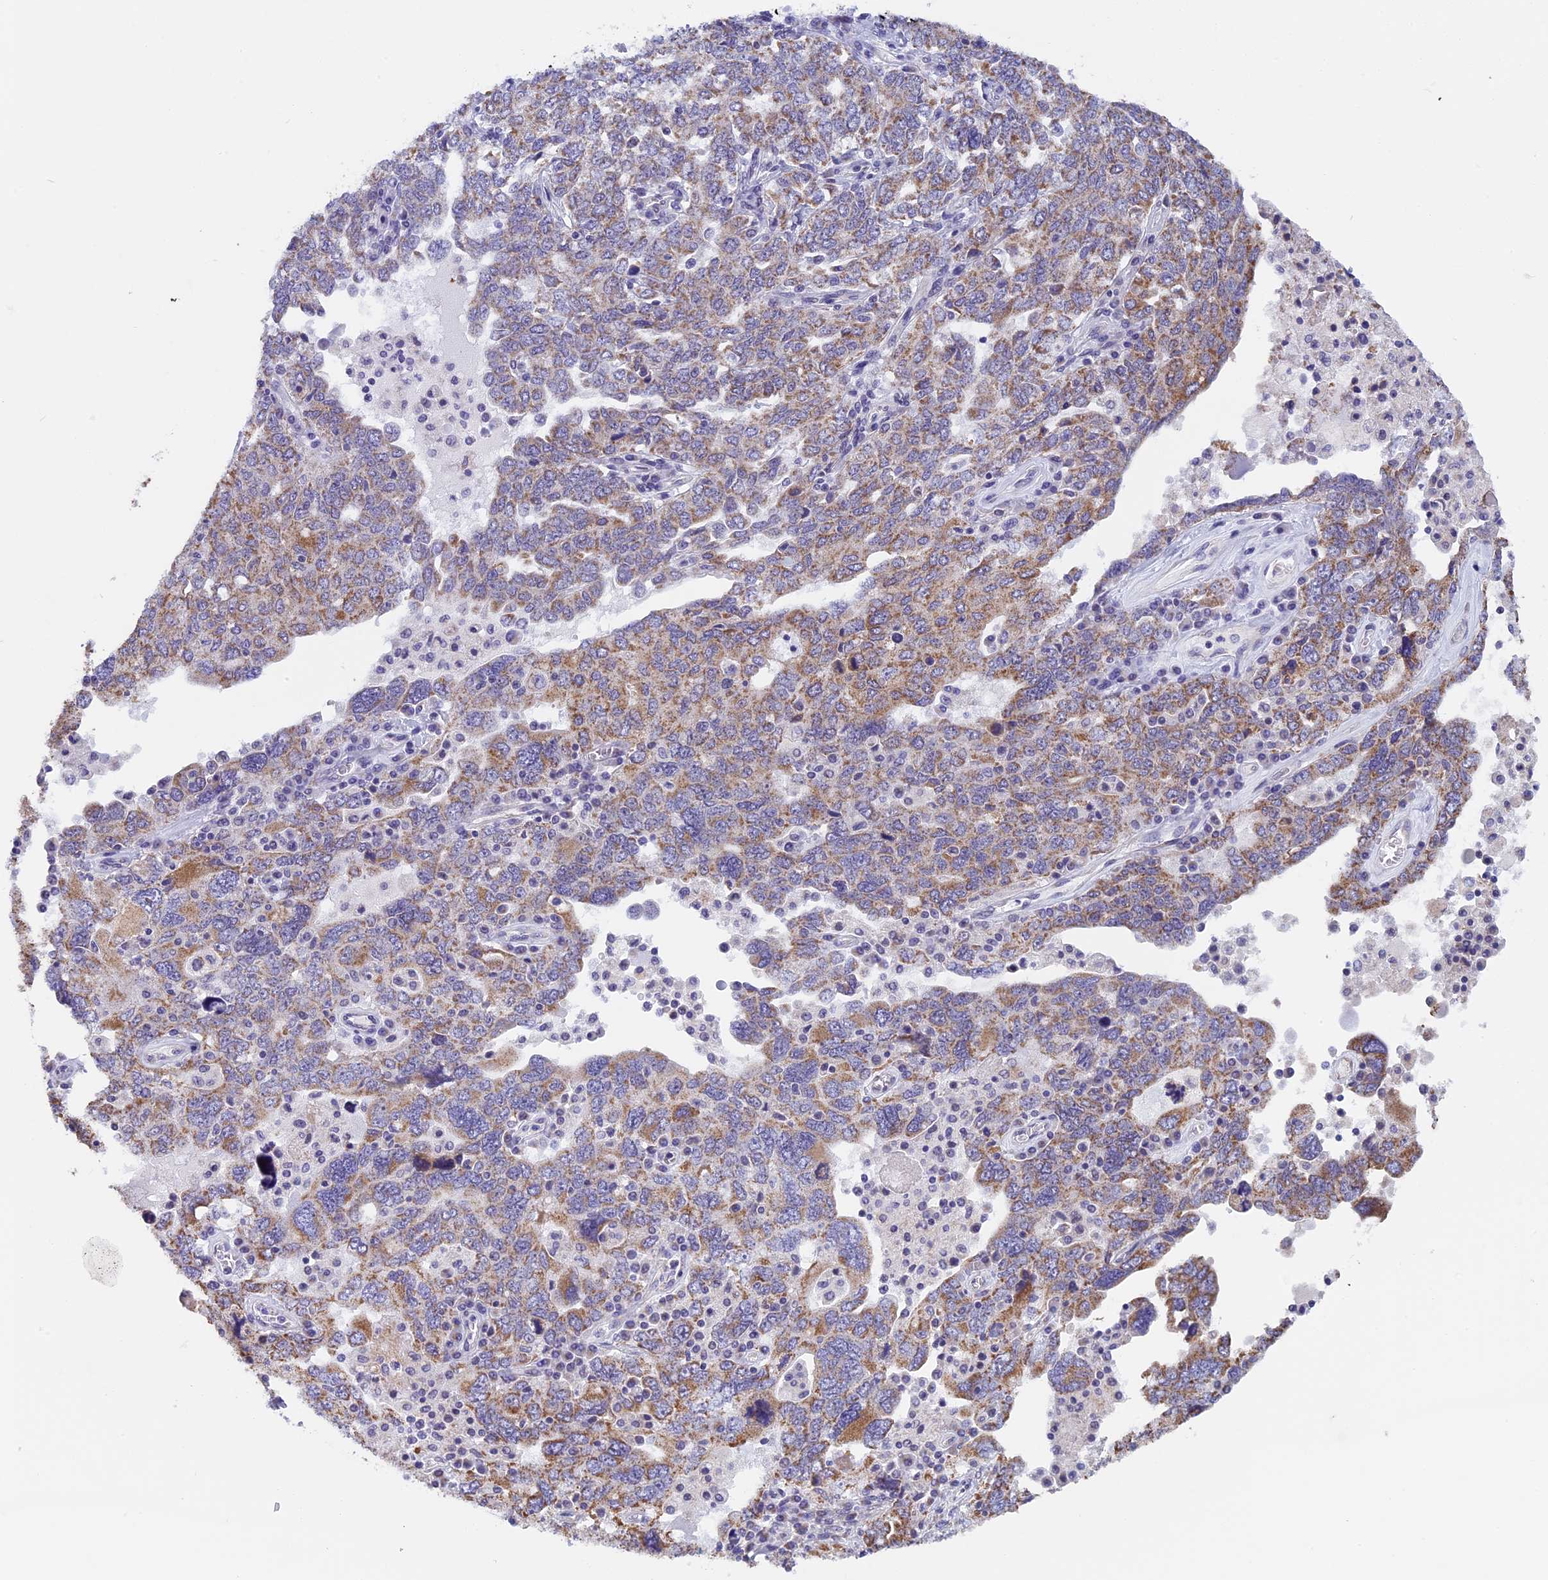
{"staining": {"intensity": "moderate", "quantity": ">75%", "location": "cytoplasmic/membranous"}, "tissue": "ovarian cancer", "cell_type": "Tumor cells", "image_type": "cancer", "snomed": [{"axis": "morphology", "description": "Carcinoma, endometroid"}, {"axis": "topography", "description": "Ovary"}], "caption": "An immunohistochemistry histopathology image of tumor tissue is shown. Protein staining in brown shows moderate cytoplasmic/membranous positivity in ovarian cancer (endometroid carcinoma) within tumor cells.", "gene": "ZNF317", "patient": {"sex": "female", "age": 62}}